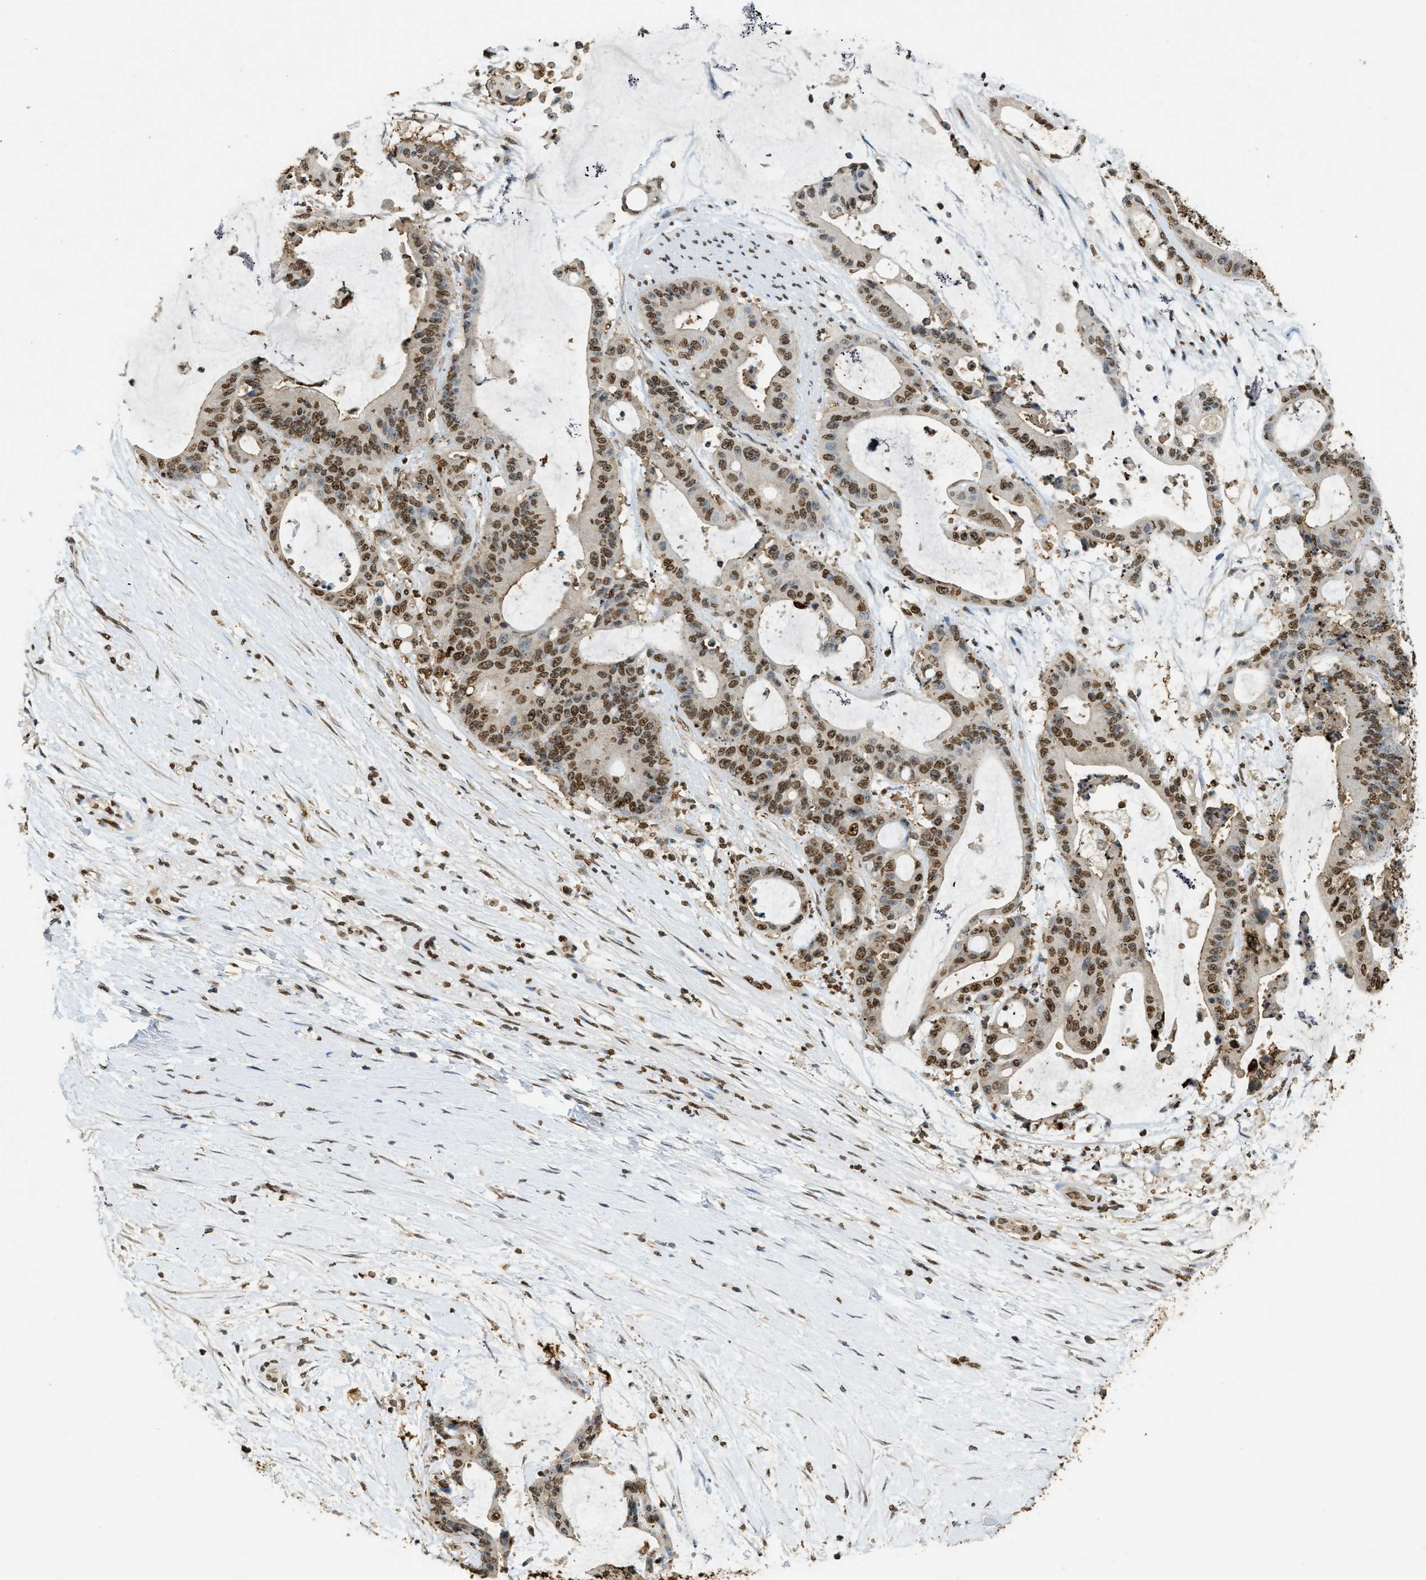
{"staining": {"intensity": "moderate", "quantity": ">75%", "location": "nuclear"}, "tissue": "liver cancer", "cell_type": "Tumor cells", "image_type": "cancer", "snomed": [{"axis": "morphology", "description": "Cholangiocarcinoma"}, {"axis": "topography", "description": "Liver"}], "caption": "High-magnification brightfield microscopy of liver cancer stained with DAB (brown) and counterstained with hematoxylin (blue). tumor cells exhibit moderate nuclear staining is seen in approximately>75% of cells.", "gene": "NR5A2", "patient": {"sex": "female", "age": 73}}